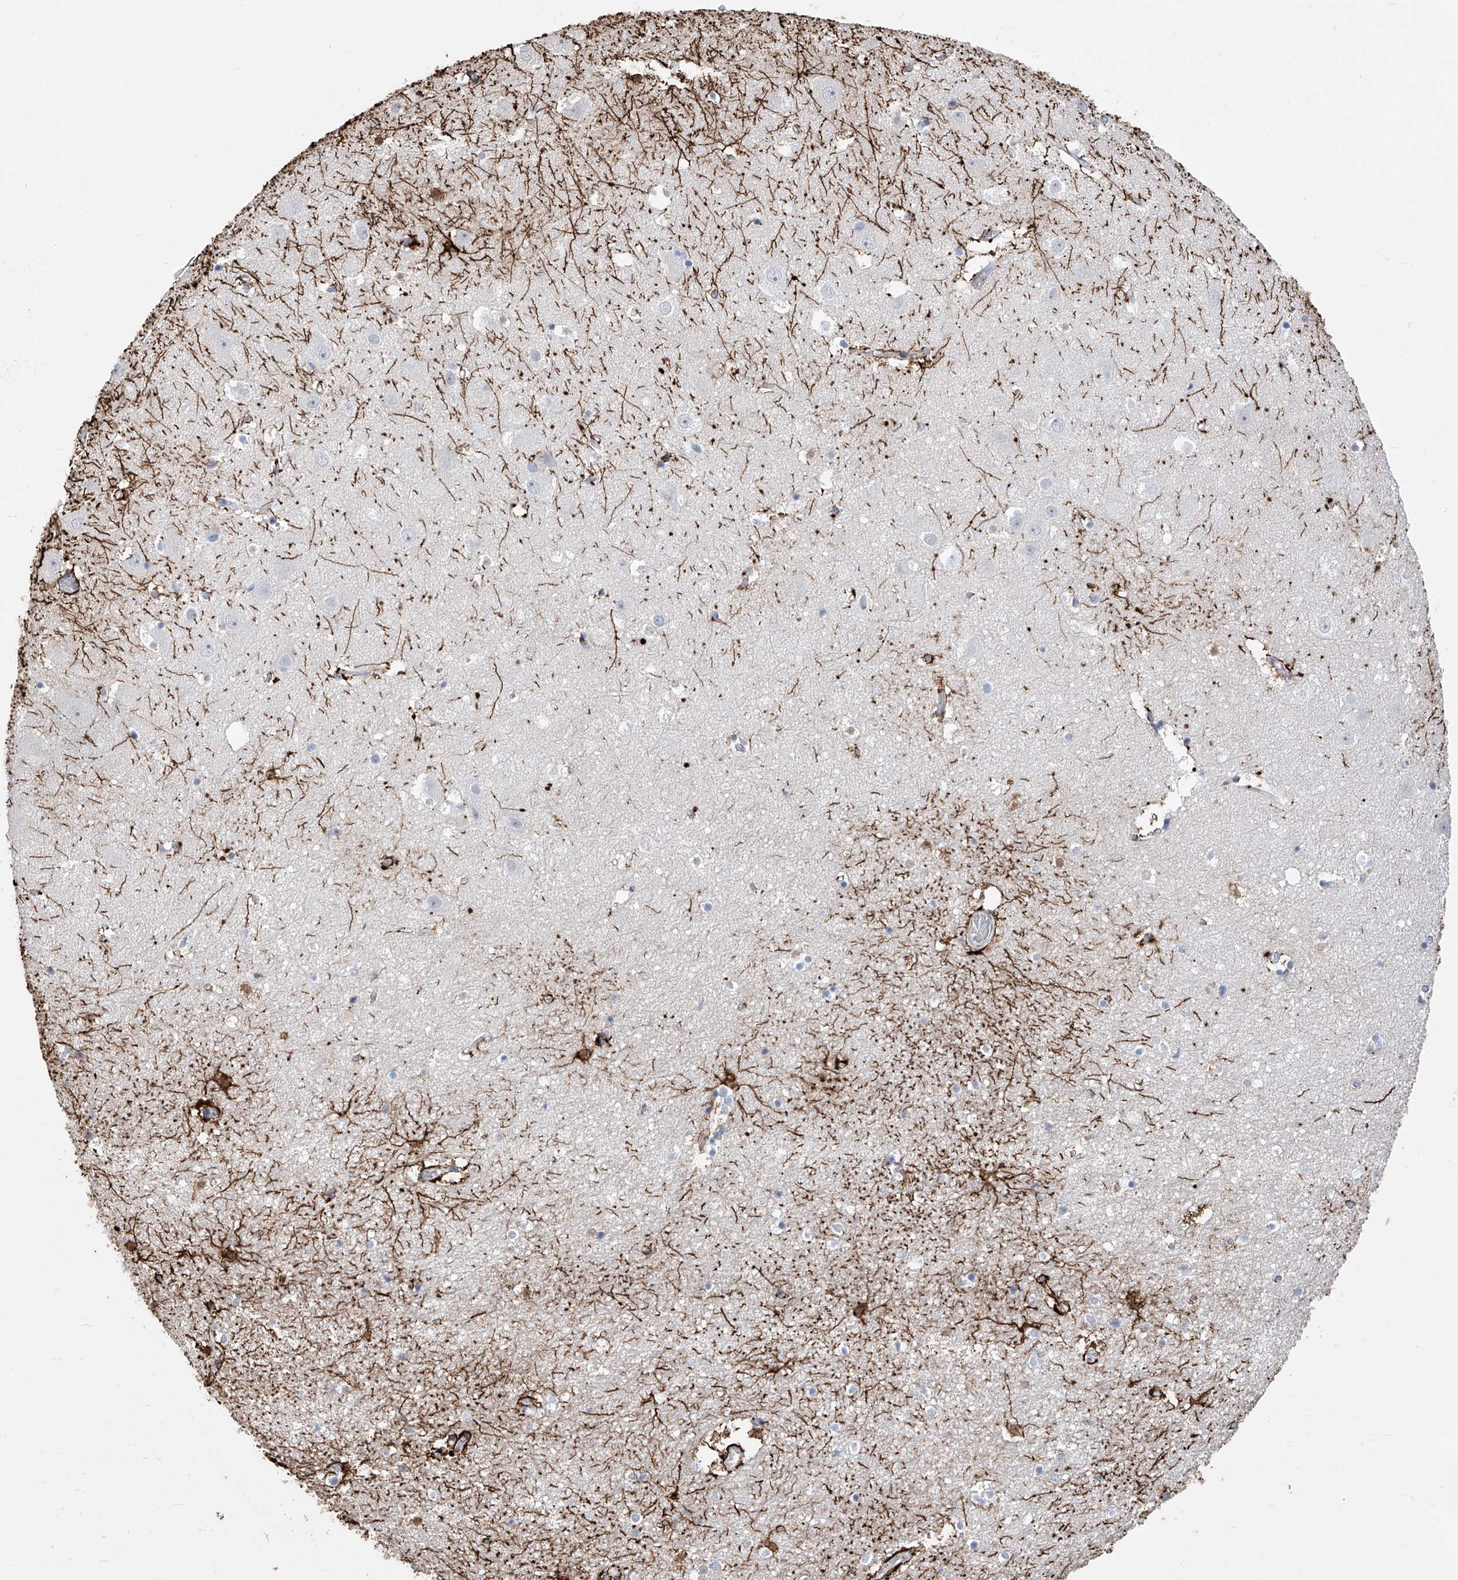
{"staining": {"intensity": "strong", "quantity": "<25%", "location": "cytoplasmic/membranous"}, "tissue": "hippocampus", "cell_type": "Glial cells", "image_type": "normal", "snomed": [{"axis": "morphology", "description": "Normal tissue, NOS"}, {"axis": "topography", "description": "Hippocampus"}], "caption": "Protein analysis of unremarkable hippocampus exhibits strong cytoplasmic/membranous positivity in about <25% of glial cells. The staining was performed using DAB, with brown indicating positive protein expression. Nuclei are stained blue with hematoxylin.", "gene": "ADRA1A", "patient": {"sex": "female", "age": 52}}